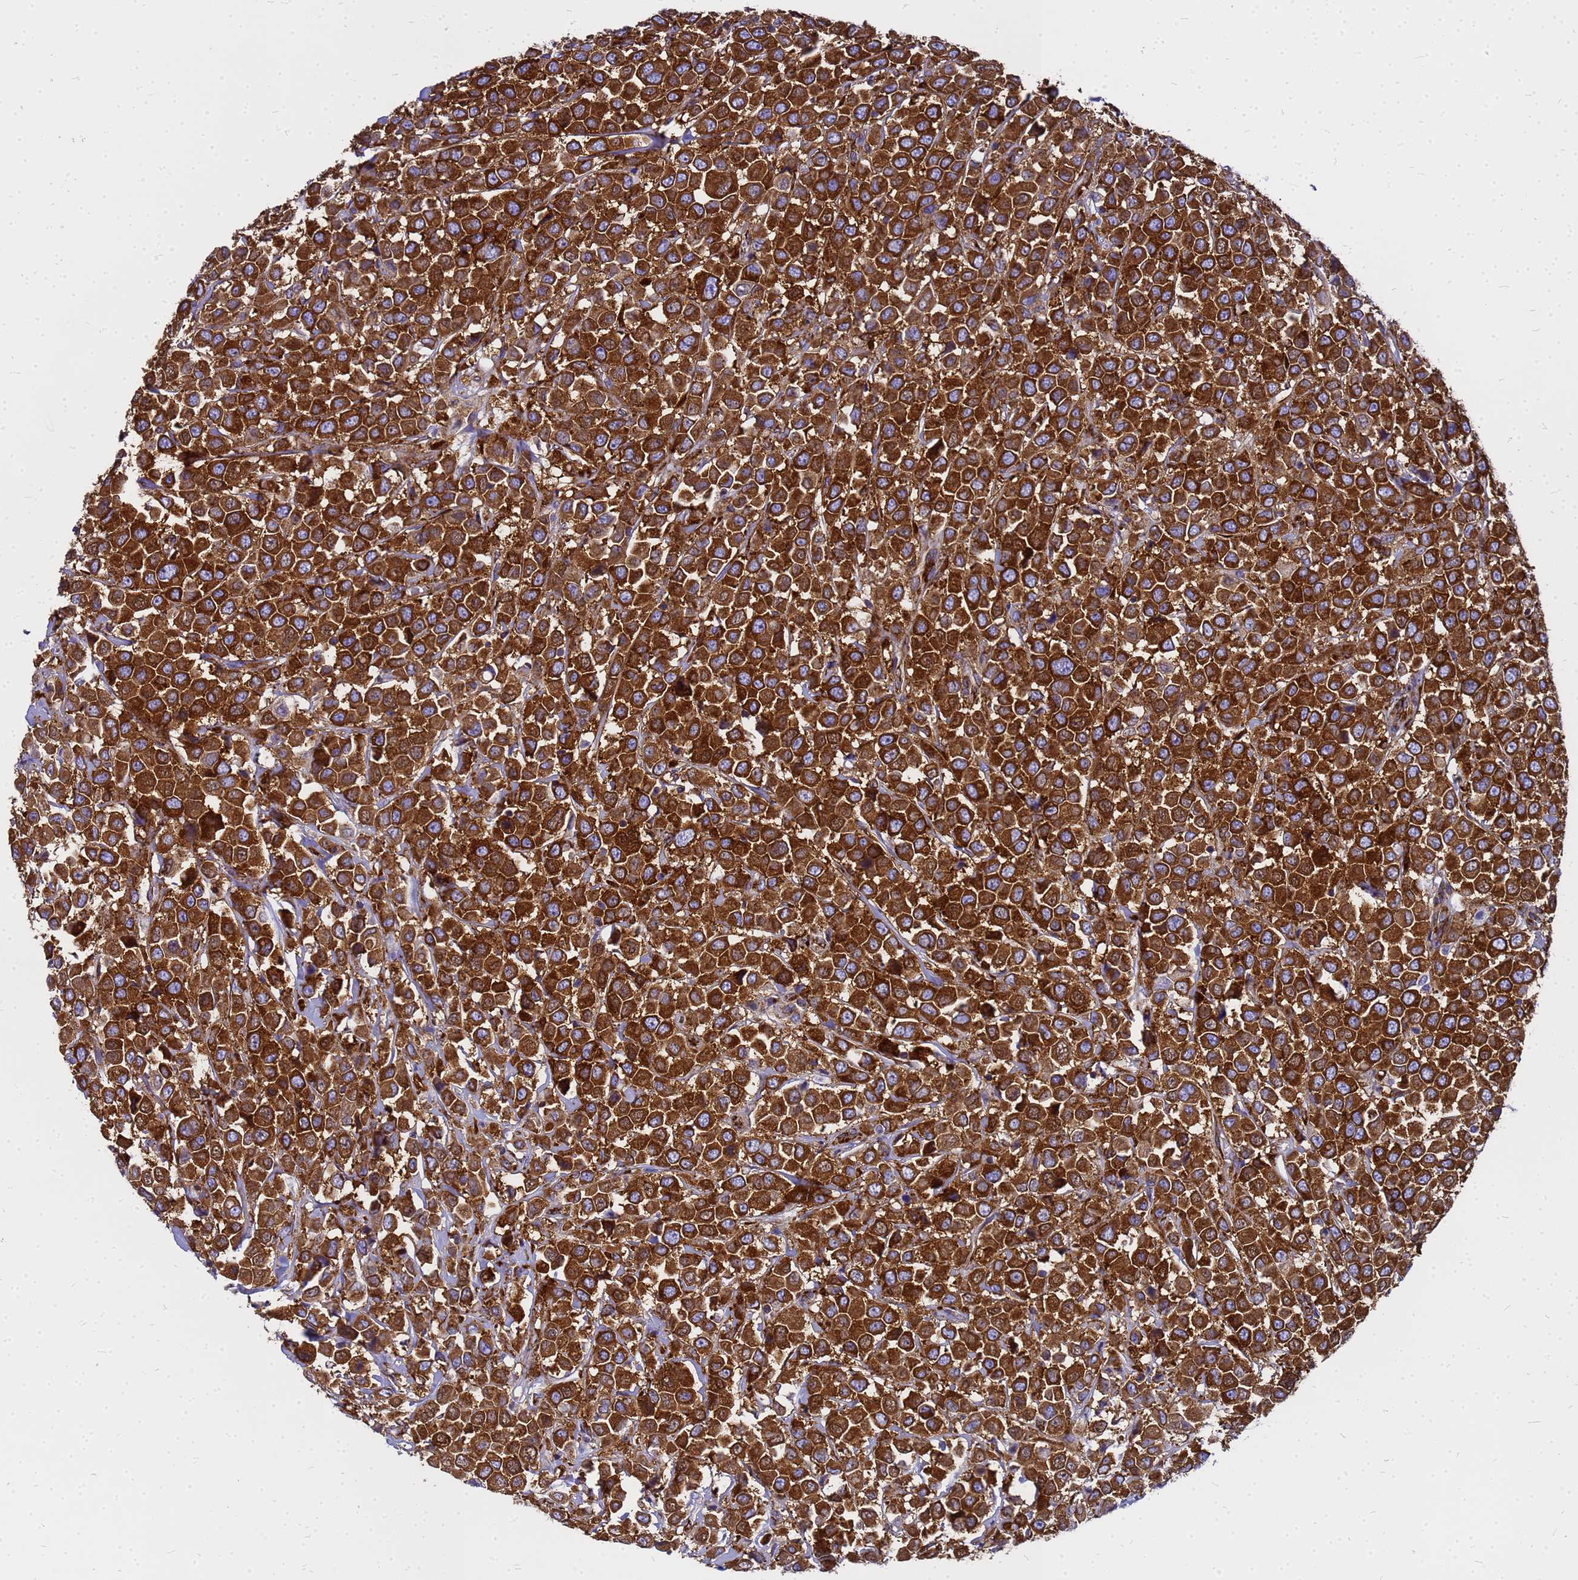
{"staining": {"intensity": "strong", "quantity": ">75%", "location": "cytoplasmic/membranous"}, "tissue": "breast cancer", "cell_type": "Tumor cells", "image_type": "cancer", "snomed": [{"axis": "morphology", "description": "Duct carcinoma"}, {"axis": "topography", "description": "Breast"}], "caption": "Immunohistochemistry staining of breast cancer, which shows high levels of strong cytoplasmic/membranous positivity in approximately >75% of tumor cells indicating strong cytoplasmic/membranous protein staining. The staining was performed using DAB (3,3'-diaminobenzidine) (brown) for protein detection and nuclei were counterstained in hematoxylin (blue).", "gene": "EEF1D", "patient": {"sex": "female", "age": 61}}